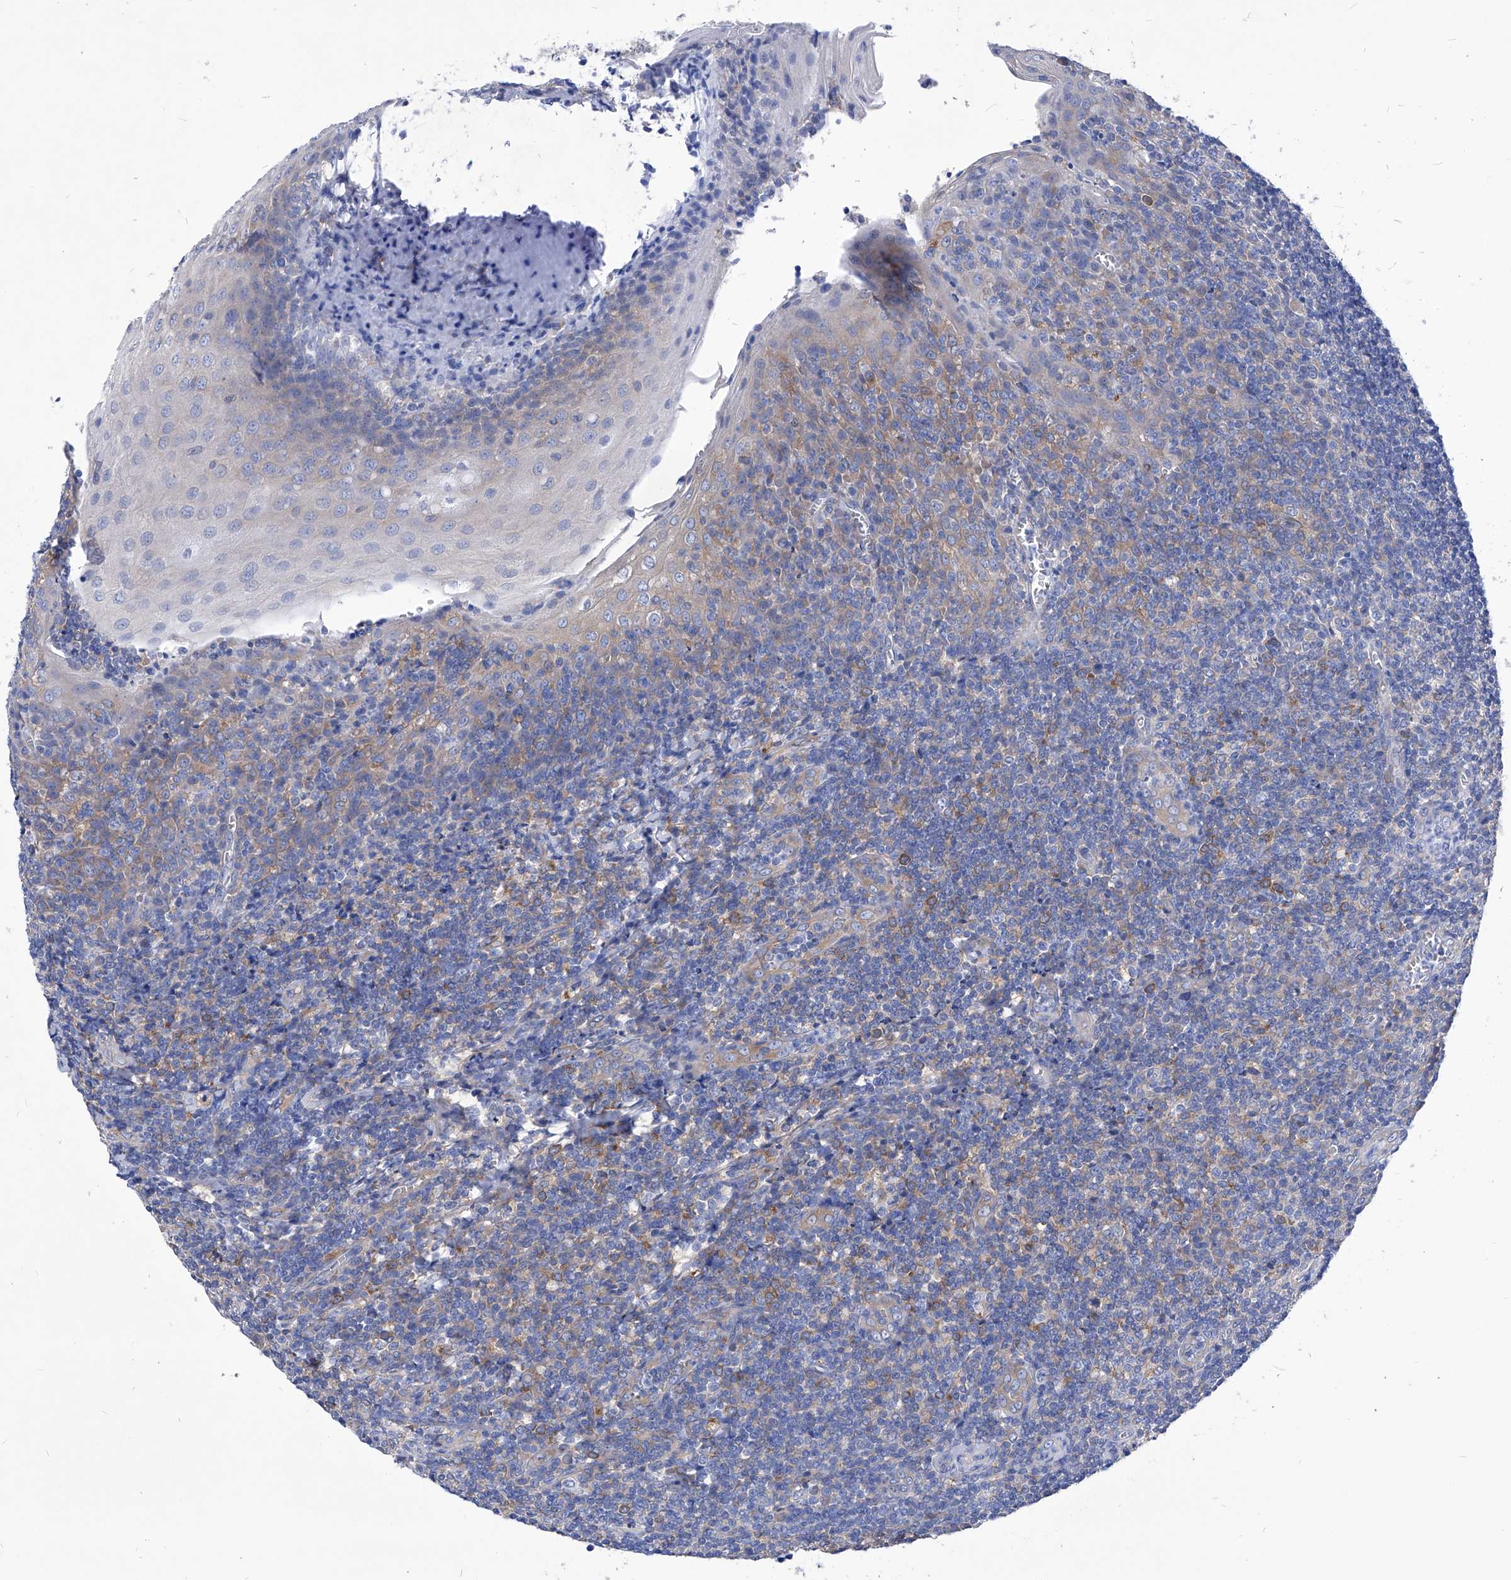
{"staining": {"intensity": "weak", "quantity": "25%-75%", "location": "cytoplasmic/membranous"}, "tissue": "tonsil", "cell_type": "Germinal center cells", "image_type": "normal", "snomed": [{"axis": "morphology", "description": "Normal tissue, NOS"}, {"axis": "topography", "description": "Tonsil"}], "caption": "DAB immunohistochemical staining of normal human tonsil shows weak cytoplasmic/membranous protein staining in approximately 25%-75% of germinal center cells. The staining was performed using DAB (3,3'-diaminobenzidine) to visualize the protein expression in brown, while the nuclei were stained in blue with hematoxylin (Magnification: 20x).", "gene": "XPNPEP1", "patient": {"sex": "male", "age": 27}}